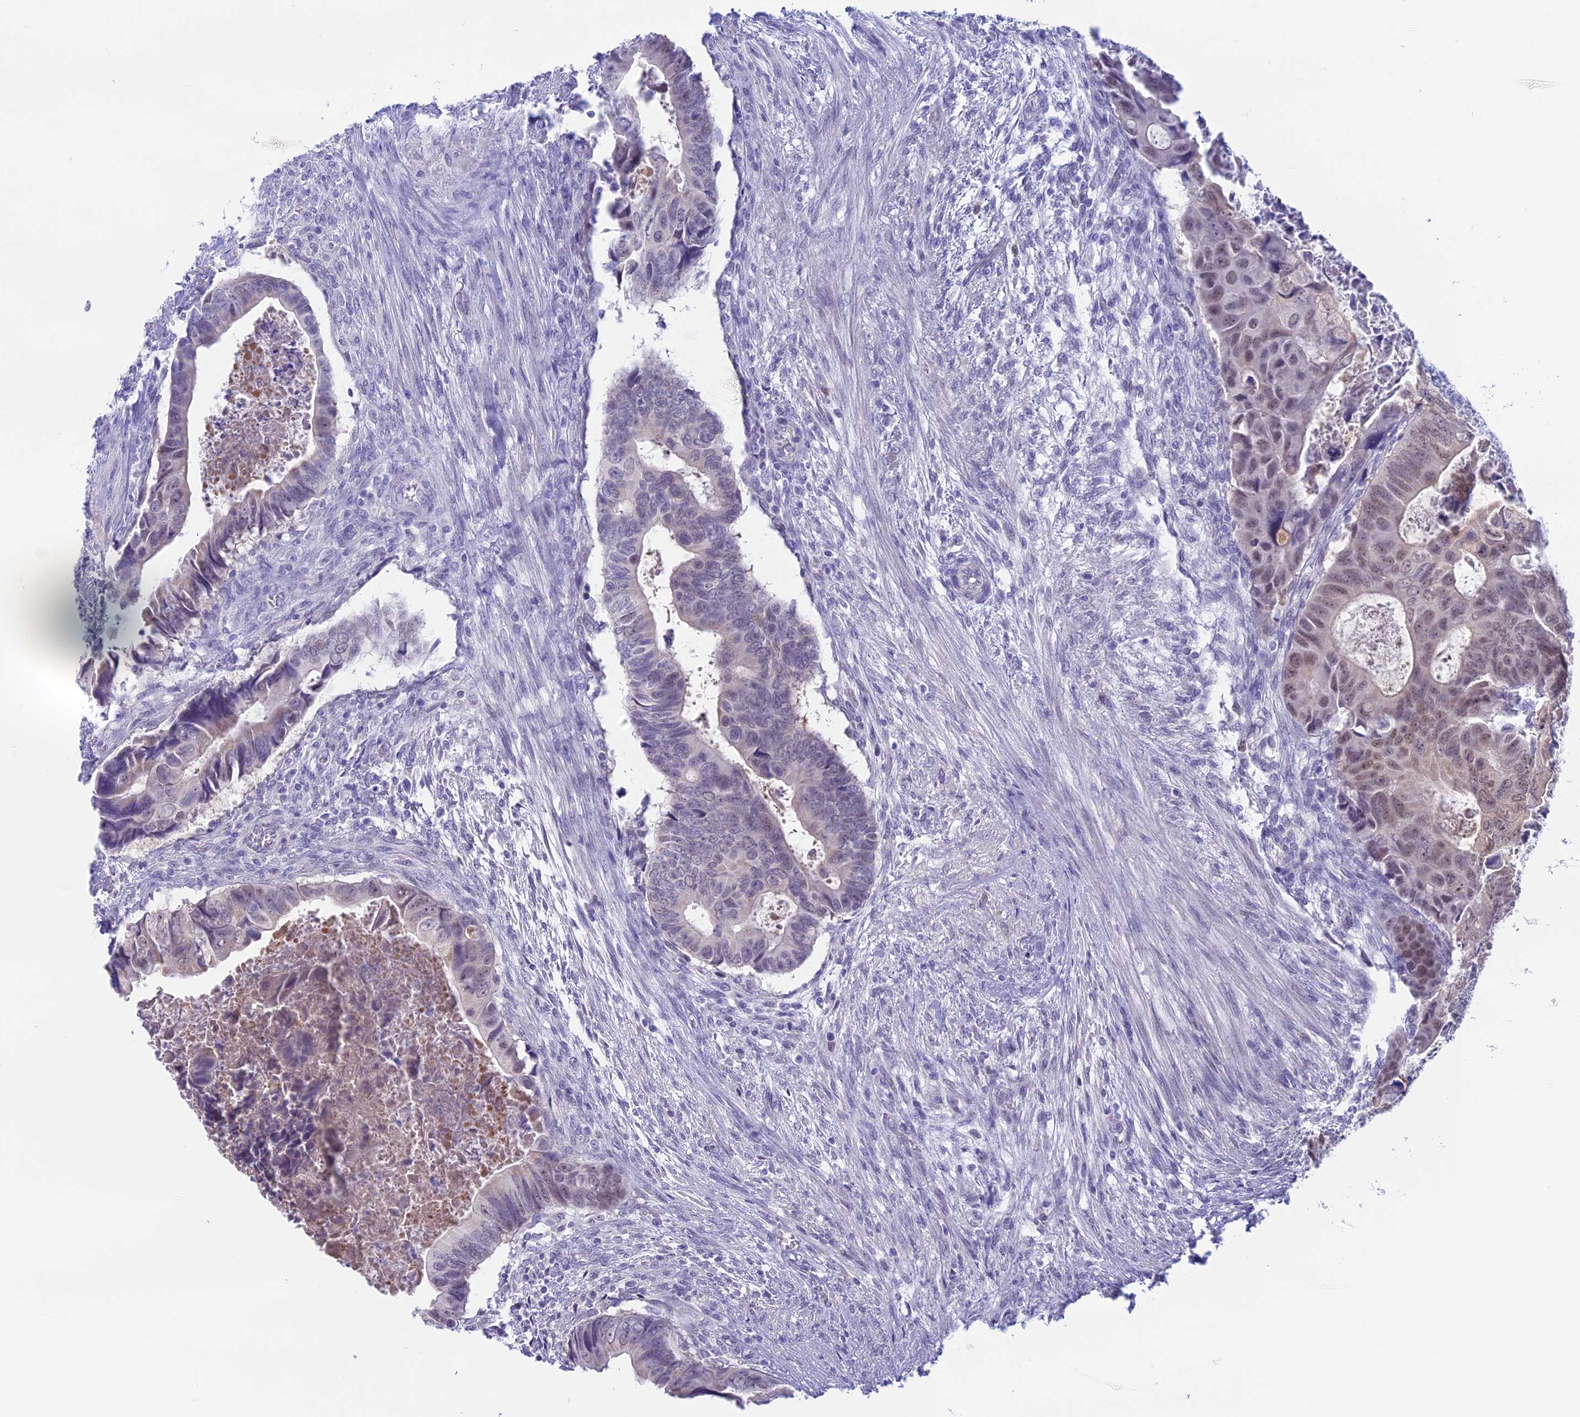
{"staining": {"intensity": "weak", "quantity": "<25%", "location": "cytoplasmic/membranous,nuclear"}, "tissue": "colorectal cancer", "cell_type": "Tumor cells", "image_type": "cancer", "snomed": [{"axis": "morphology", "description": "Adenocarcinoma, NOS"}, {"axis": "topography", "description": "Rectum"}], "caption": "This is an immunohistochemistry photomicrograph of human colorectal adenocarcinoma. There is no staining in tumor cells.", "gene": "LHFPL2", "patient": {"sex": "female", "age": 78}}